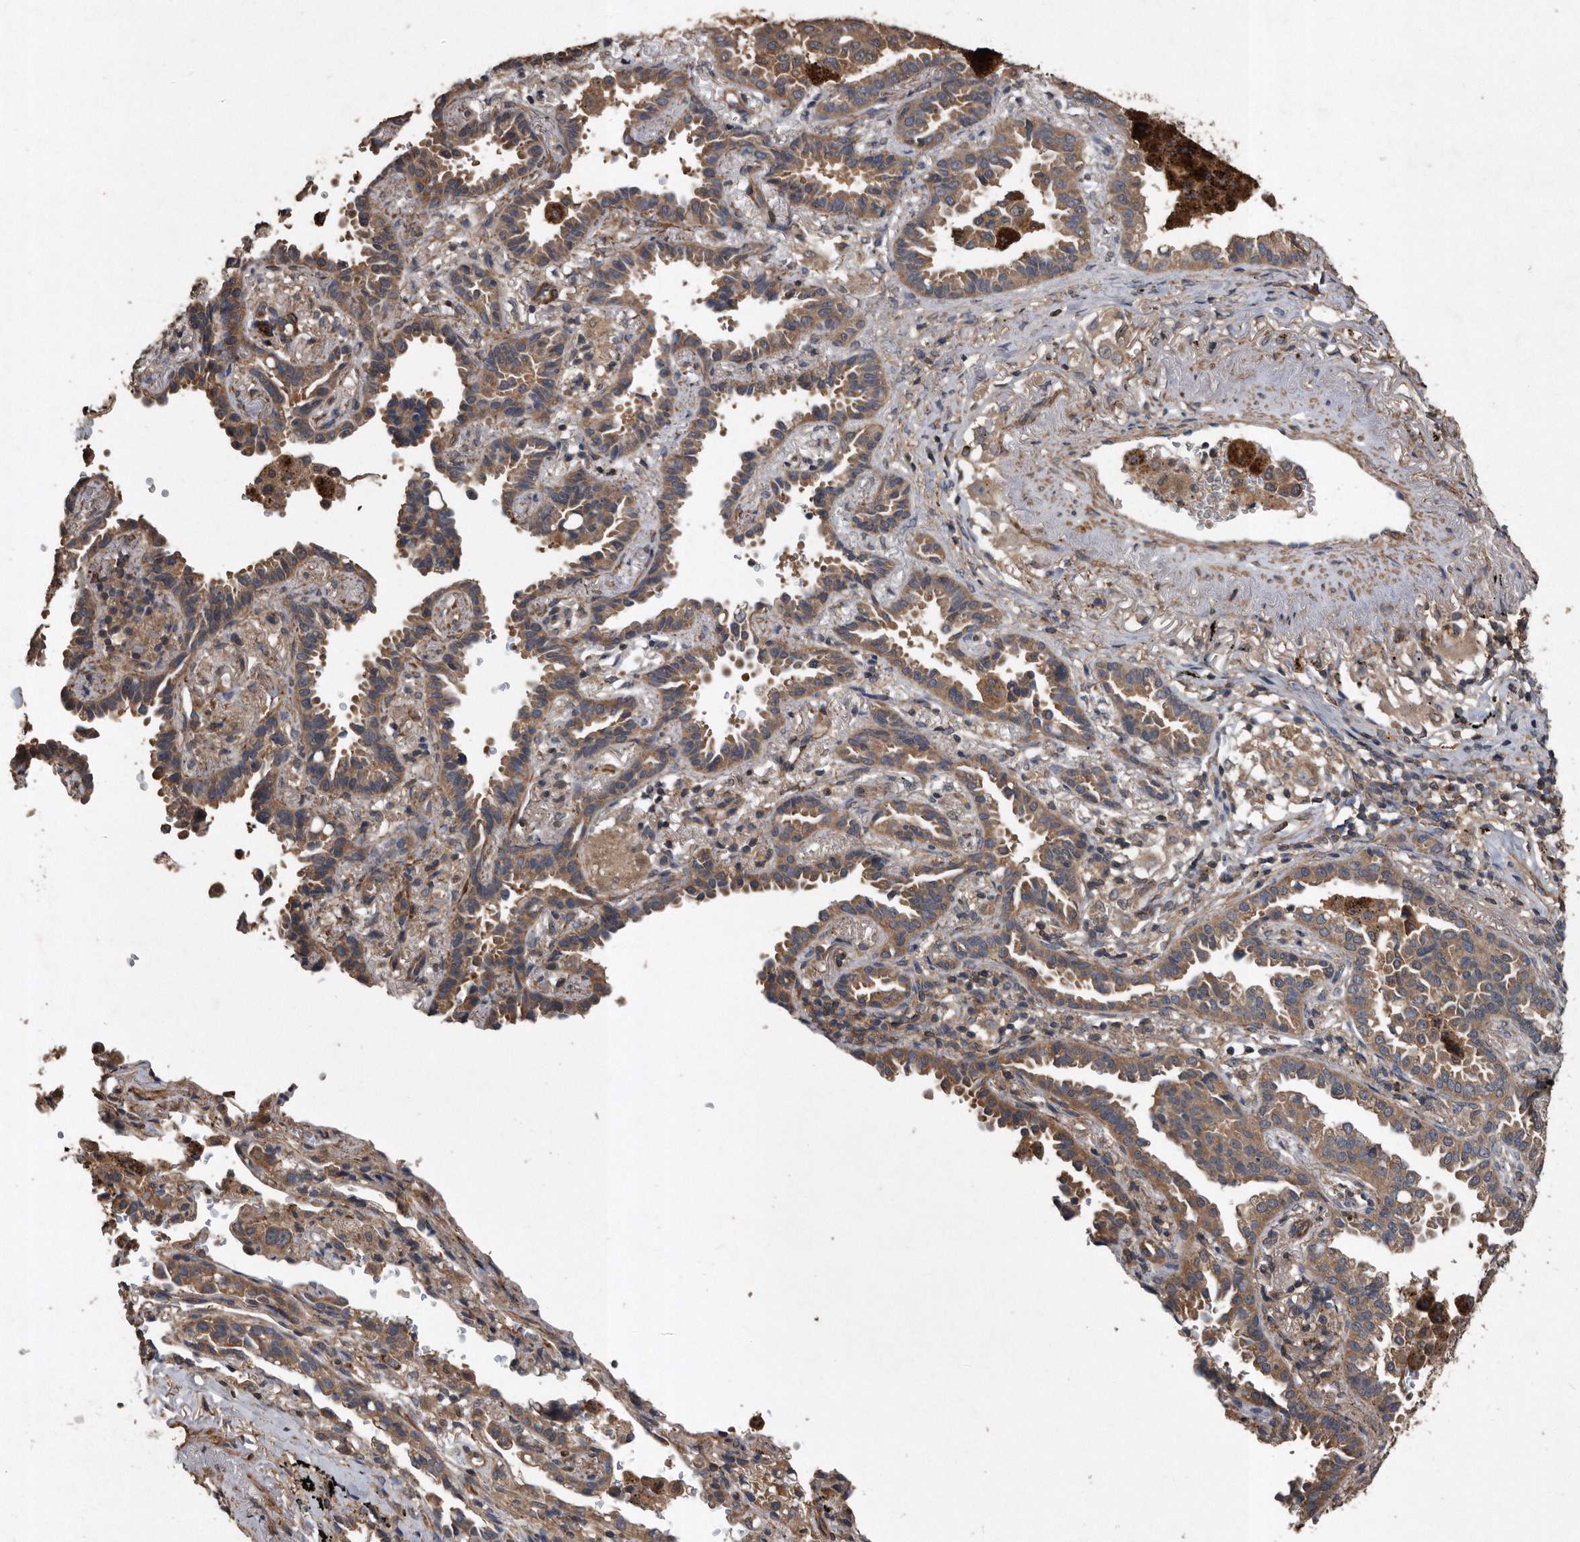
{"staining": {"intensity": "moderate", "quantity": ">75%", "location": "cytoplasmic/membranous"}, "tissue": "lung cancer", "cell_type": "Tumor cells", "image_type": "cancer", "snomed": [{"axis": "morphology", "description": "Normal tissue, NOS"}, {"axis": "morphology", "description": "Adenocarcinoma, NOS"}, {"axis": "topography", "description": "Lung"}], "caption": "This is an image of immunohistochemistry (IHC) staining of lung cancer, which shows moderate expression in the cytoplasmic/membranous of tumor cells.", "gene": "NRBP1", "patient": {"sex": "male", "age": 59}}